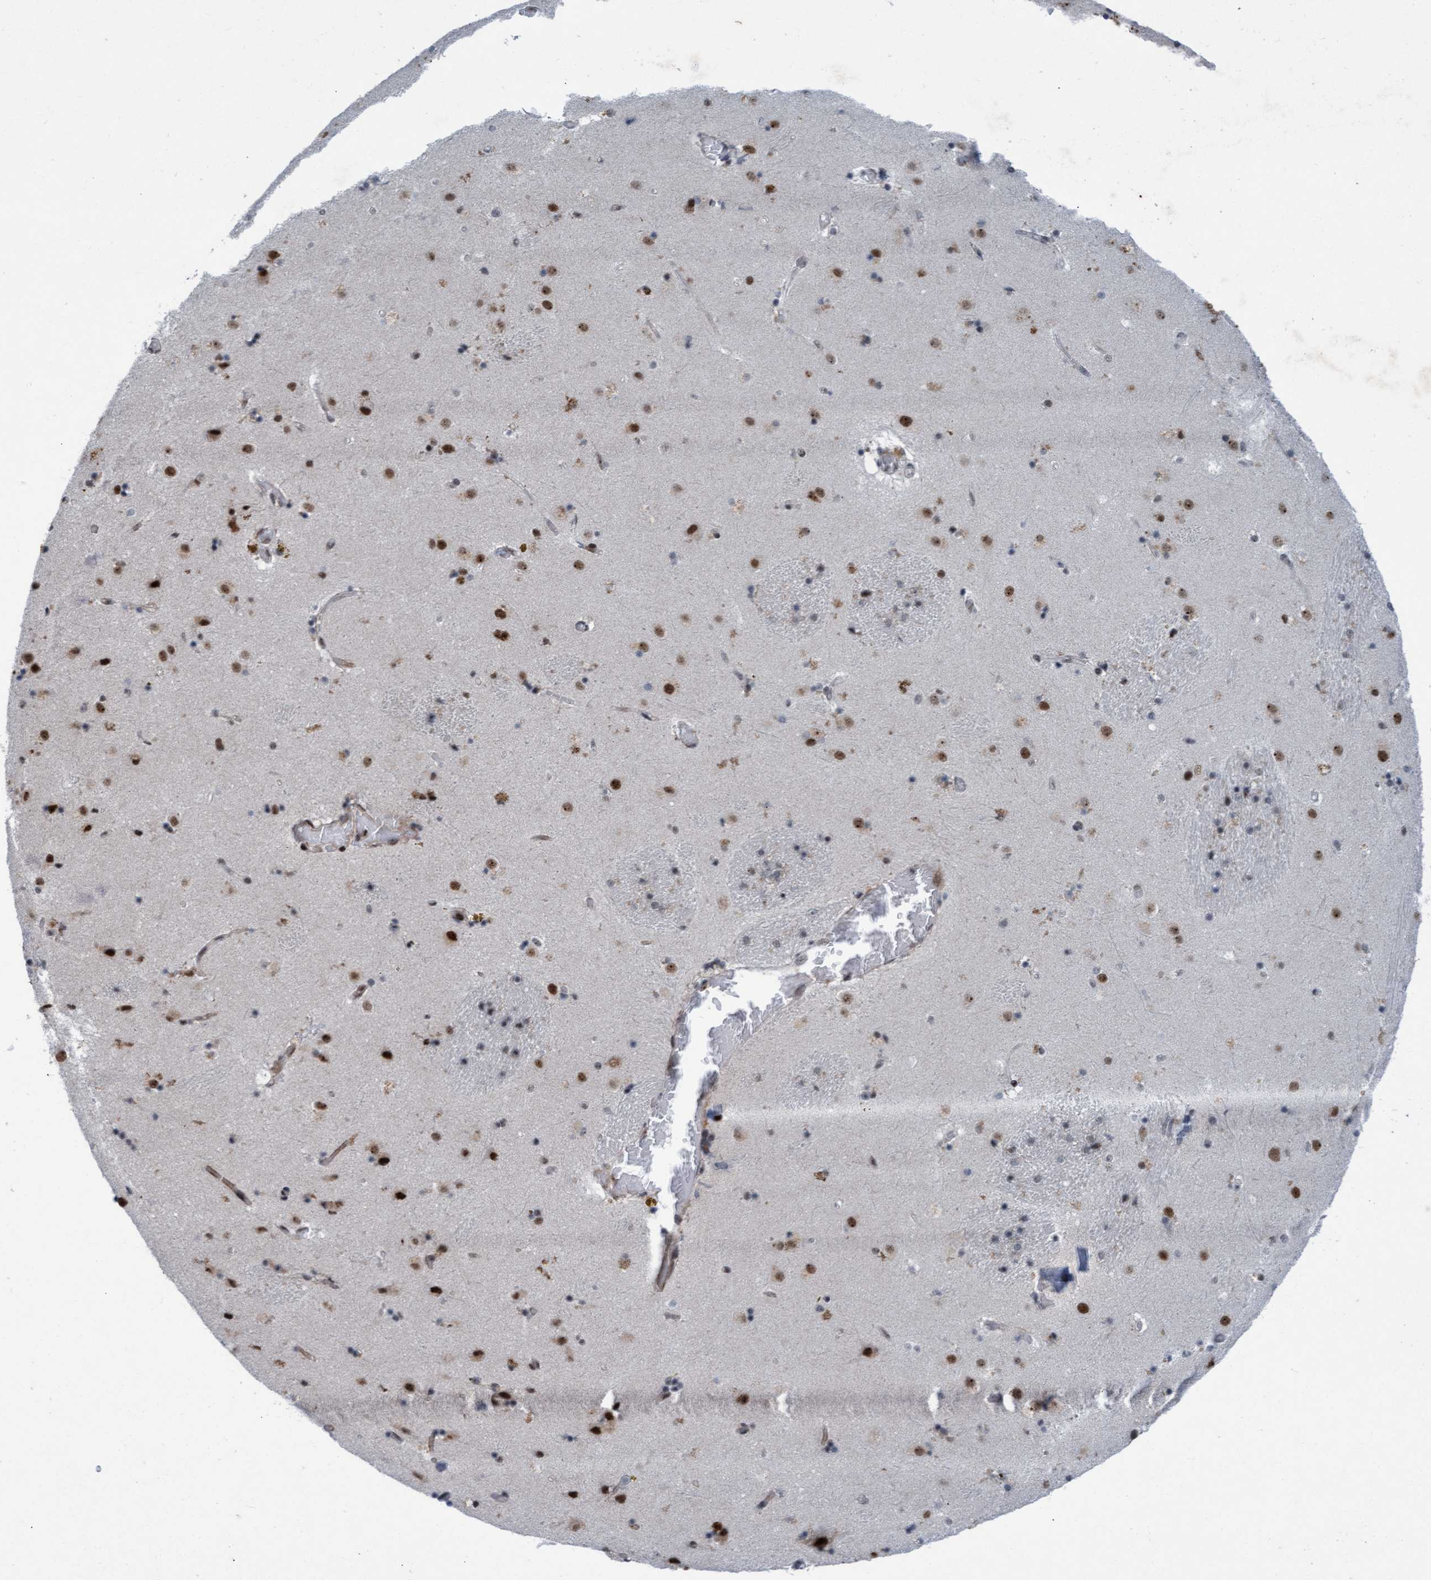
{"staining": {"intensity": "strong", "quantity": "<25%", "location": "nuclear"}, "tissue": "caudate", "cell_type": "Glial cells", "image_type": "normal", "snomed": [{"axis": "morphology", "description": "Normal tissue, NOS"}, {"axis": "topography", "description": "Lateral ventricle wall"}], "caption": "Human caudate stained for a protein (brown) displays strong nuclear positive expression in approximately <25% of glial cells.", "gene": "CWC27", "patient": {"sex": "male", "age": 70}}